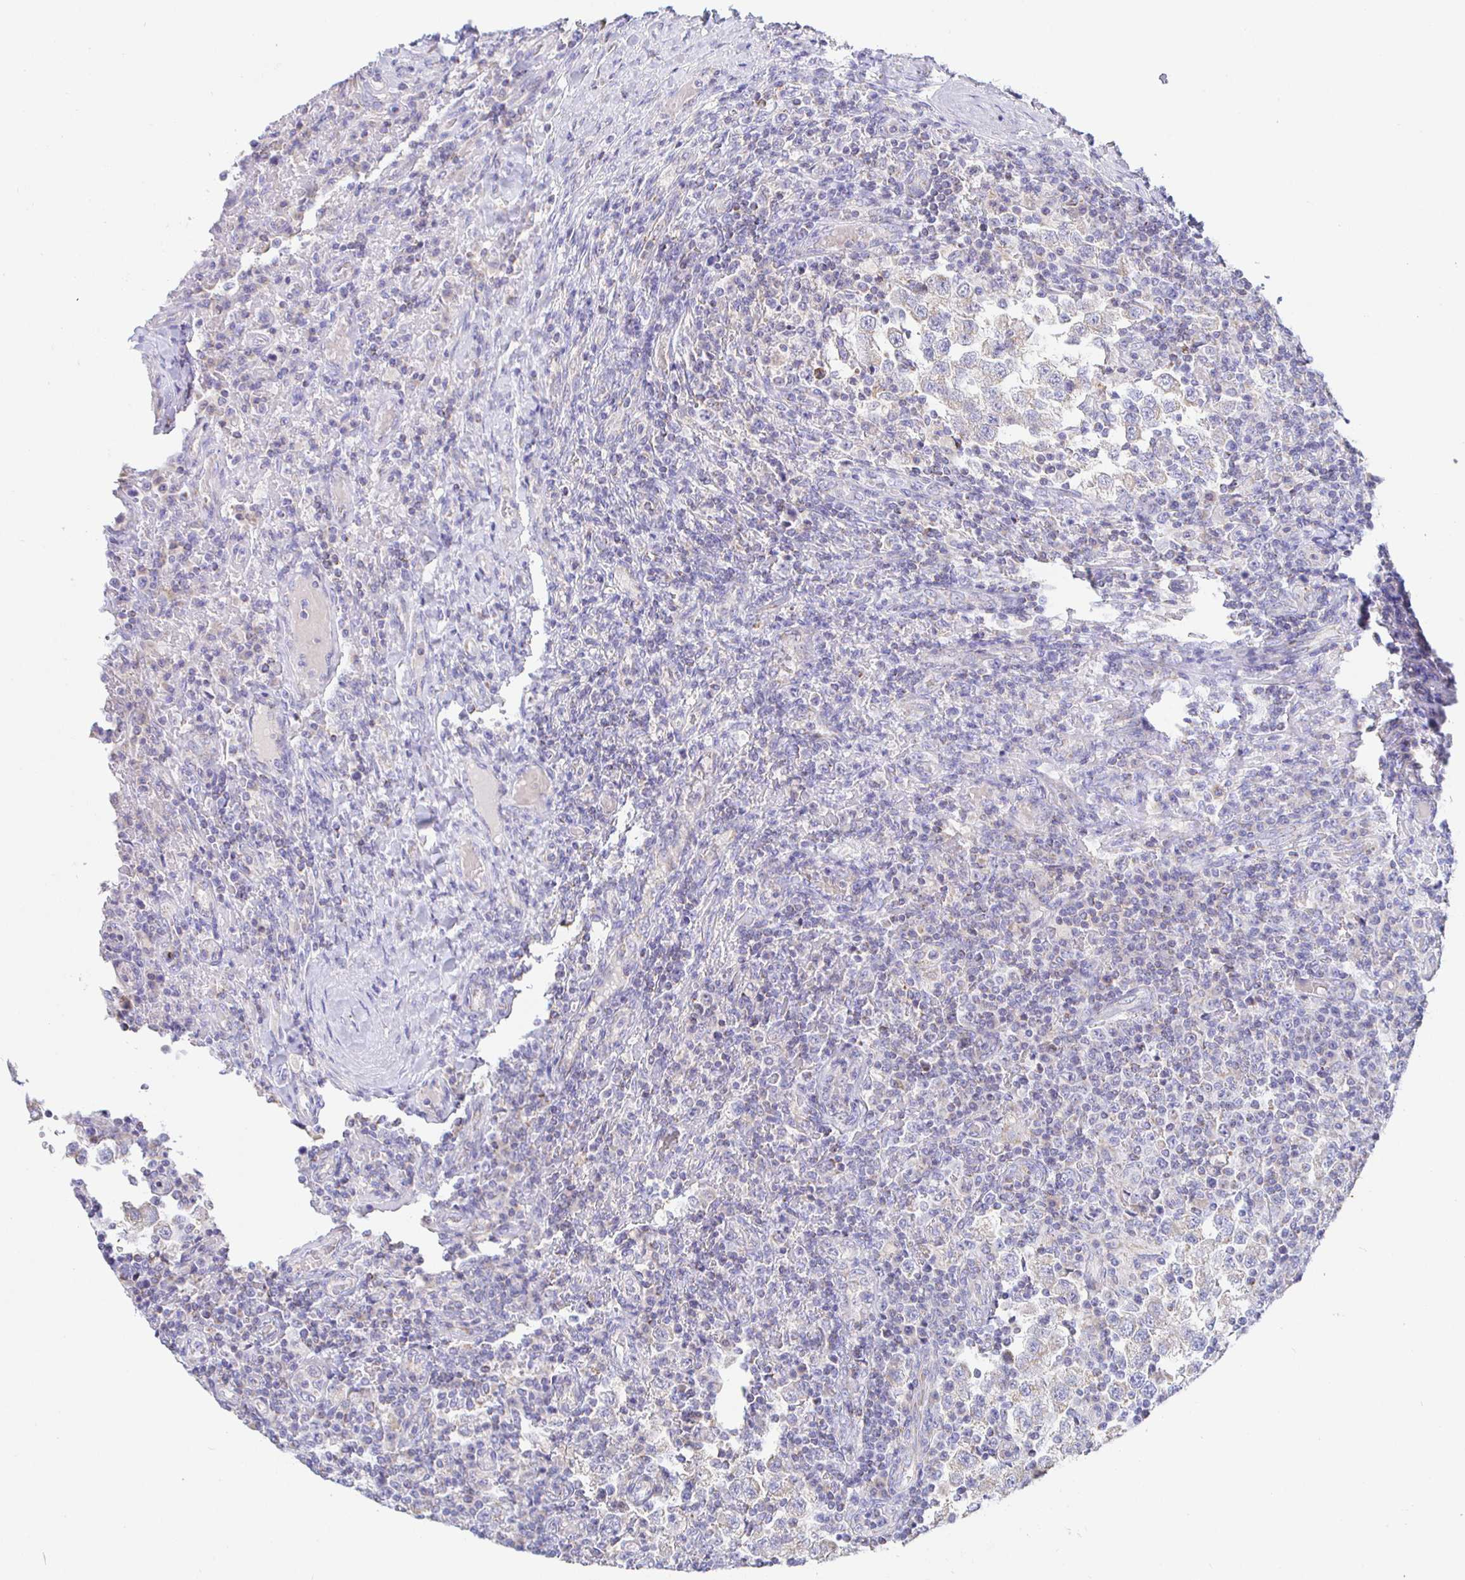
{"staining": {"intensity": "negative", "quantity": "none", "location": "none"}, "tissue": "testis cancer", "cell_type": "Tumor cells", "image_type": "cancer", "snomed": [{"axis": "morphology", "description": "Seminoma, NOS"}, {"axis": "topography", "description": "Testis"}], "caption": "A histopathology image of seminoma (testis) stained for a protein shows no brown staining in tumor cells.", "gene": "SYNGR4", "patient": {"sex": "male", "age": 34}}